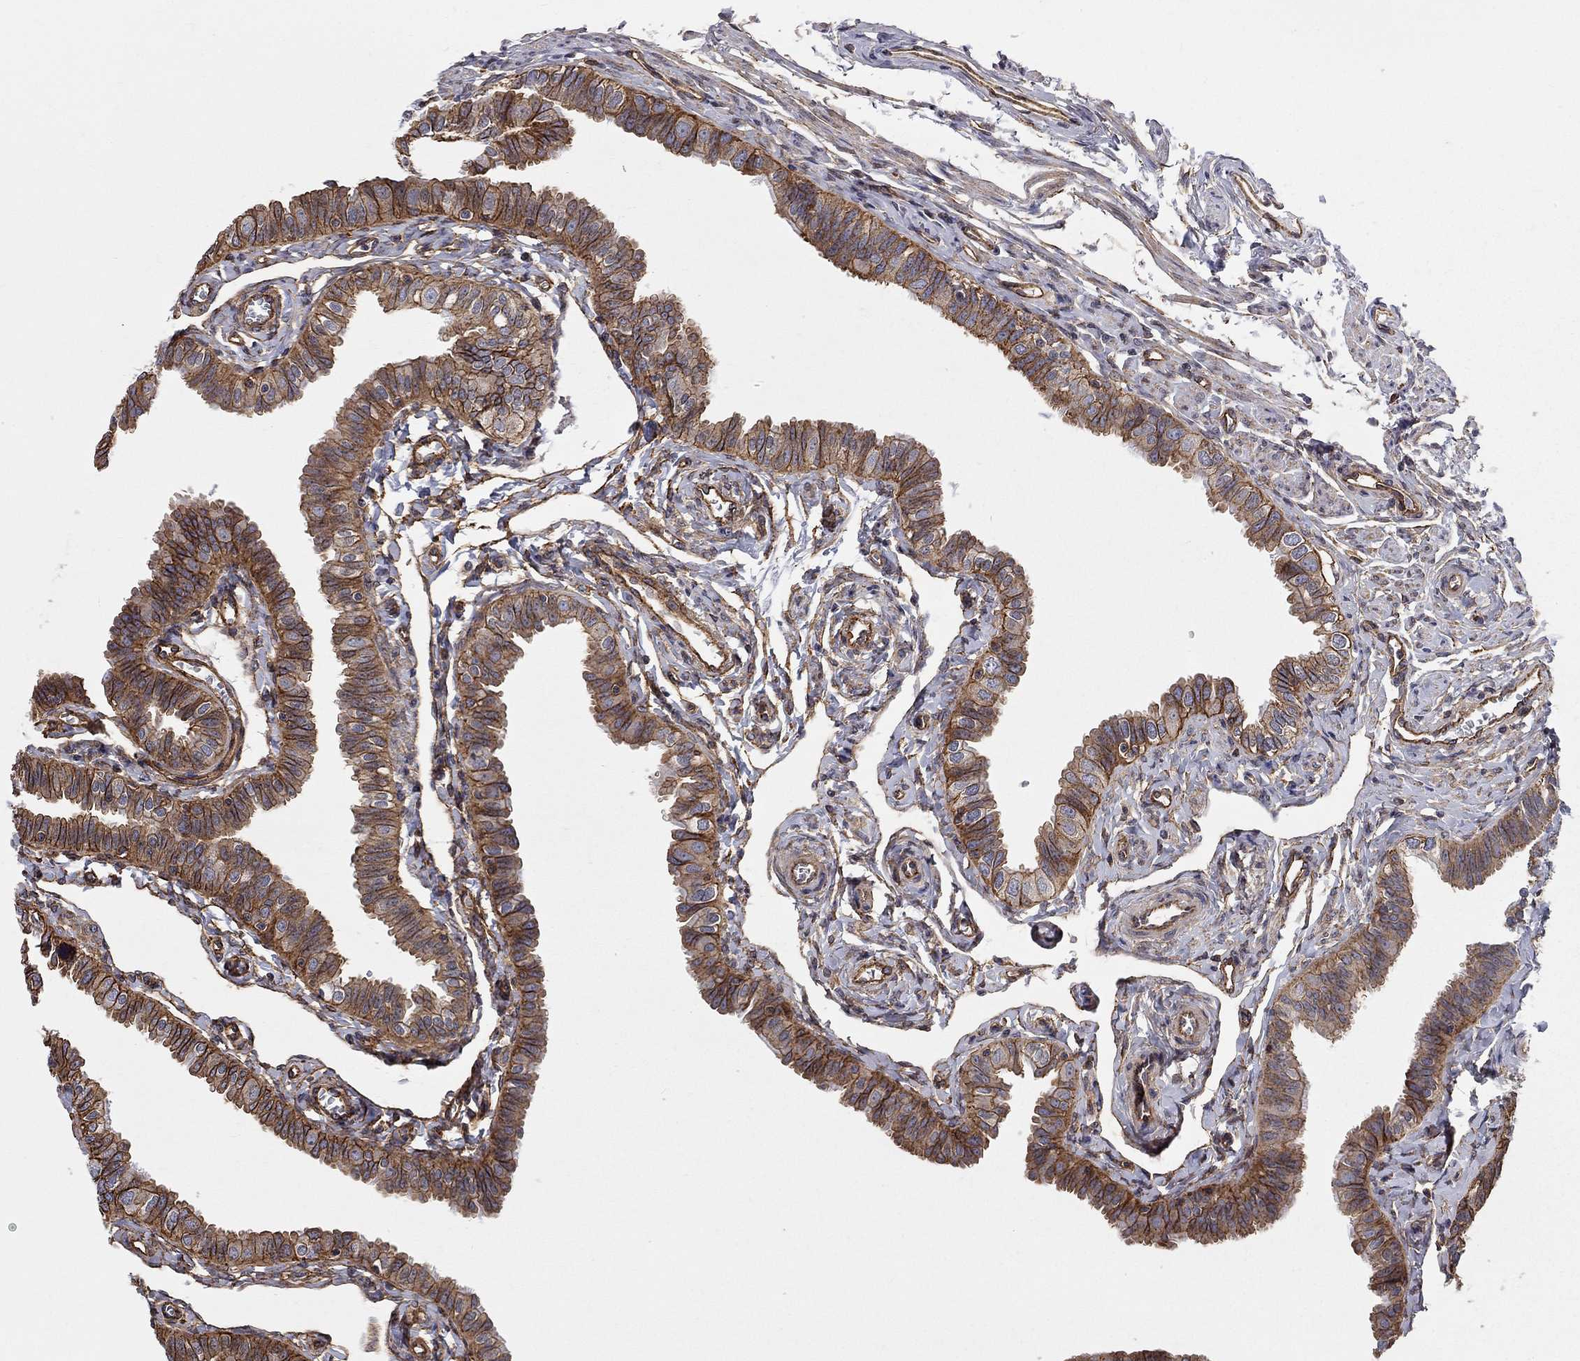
{"staining": {"intensity": "strong", "quantity": ">75%", "location": "cytoplasmic/membranous"}, "tissue": "fallopian tube", "cell_type": "Glandular cells", "image_type": "normal", "snomed": [{"axis": "morphology", "description": "Normal tissue, NOS"}, {"axis": "topography", "description": "Fallopian tube"}], "caption": "Approximately >75% of glandular cells in normal fallopian tube exhibit strong cytoplasmic/membranous protein staining as visualized by brown immunohistochemical staining.", "gene": "RASEF", "patient": {"sex": "female", "age": 54}}